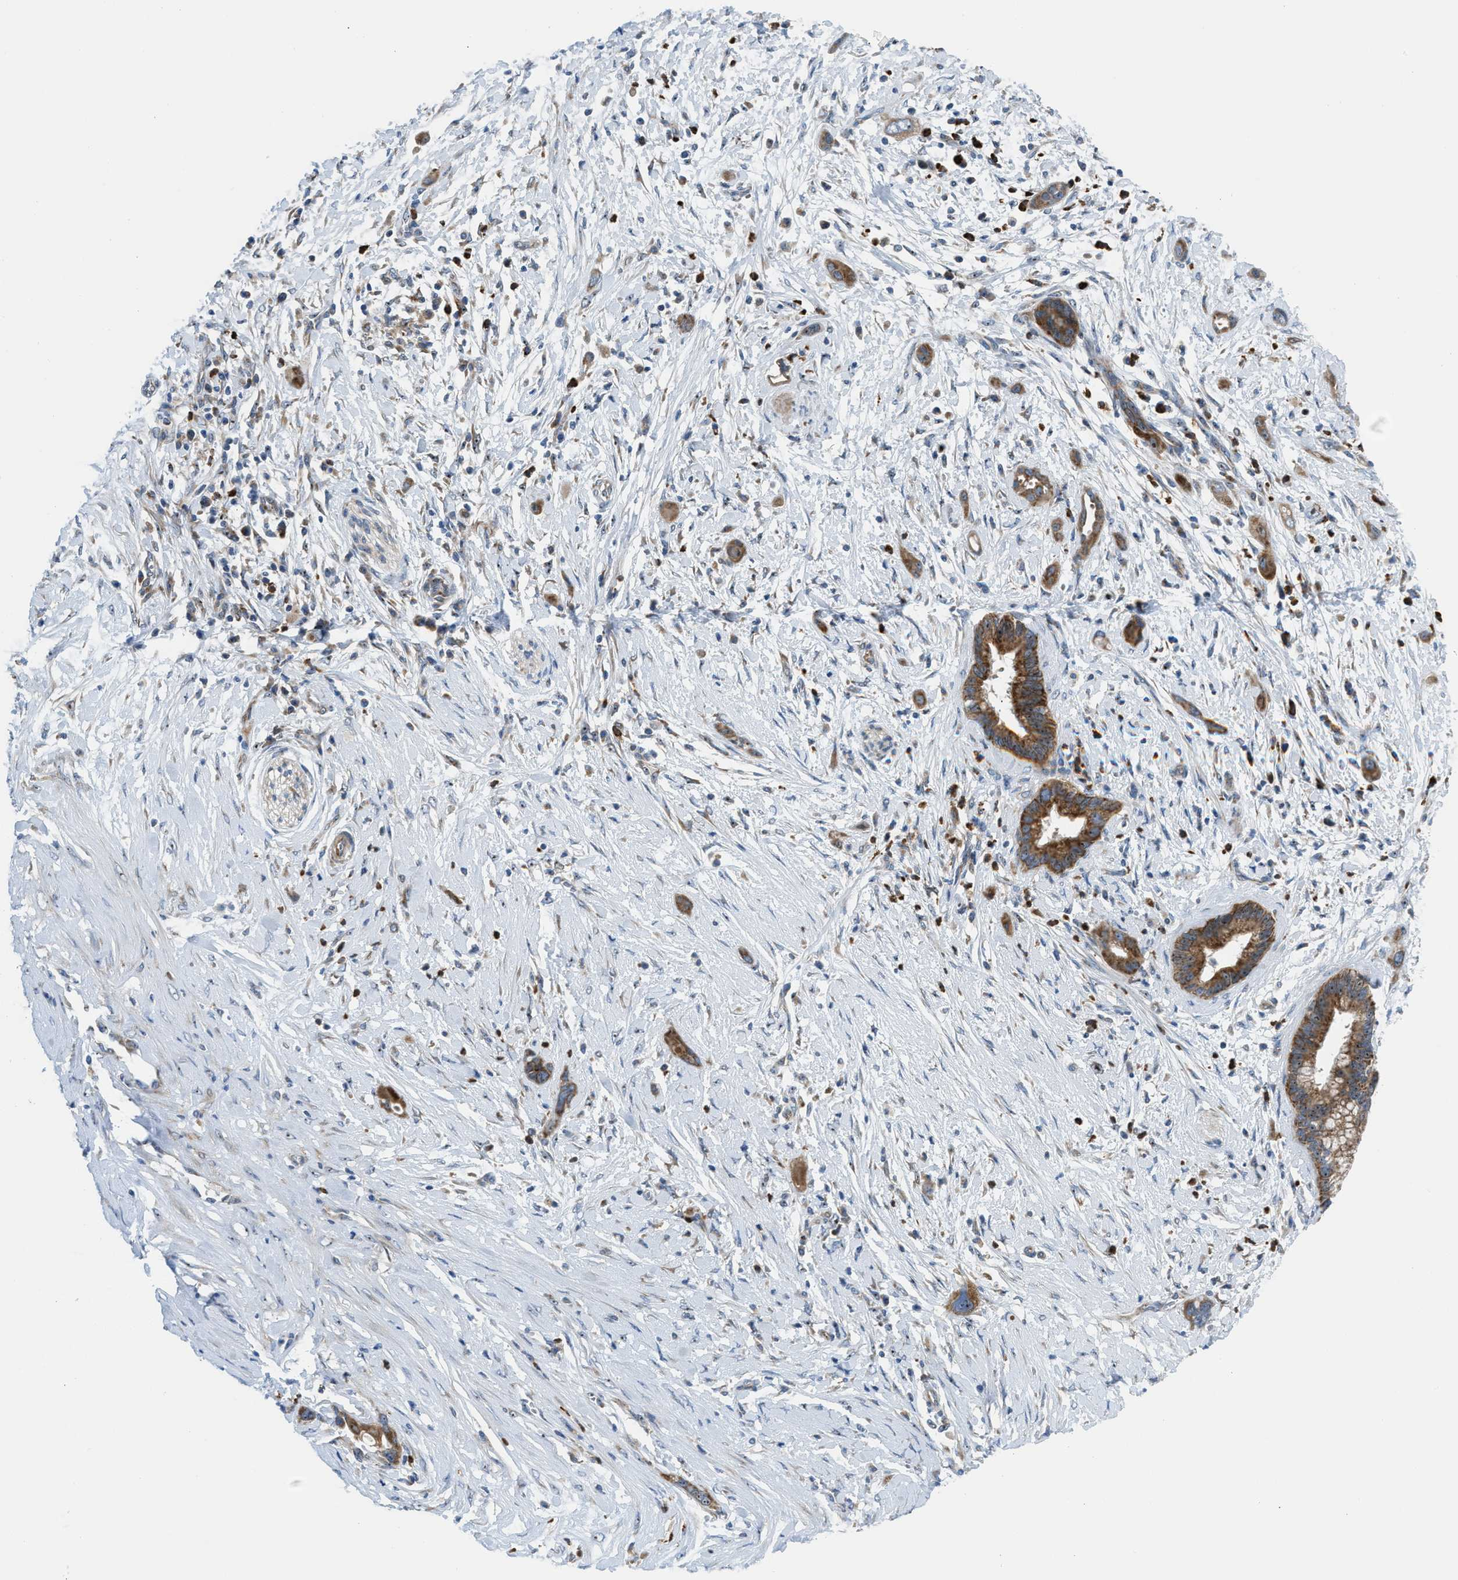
{"staining": {"intensity": "moderate", "quantity": ">75%", "location": "cytoplasmic/membranous"}, "tissue": "pancreatic cancer", "cell_type": "Tumor cells", "image_type": "cancer", "snomed": [{"axis": "morphology", "description": "Adenocarcinoma, NOS"}, {"axis": "topography", "description": "Pancreas"}], "caption": "Pancreatic cancer (adenocarcinoma) stained for a protein reveals moderate cytoplasmic/membranous positivity in tumor cells.", "gene": "TPH1", "patient": {"sex": "male", "age": 59}}